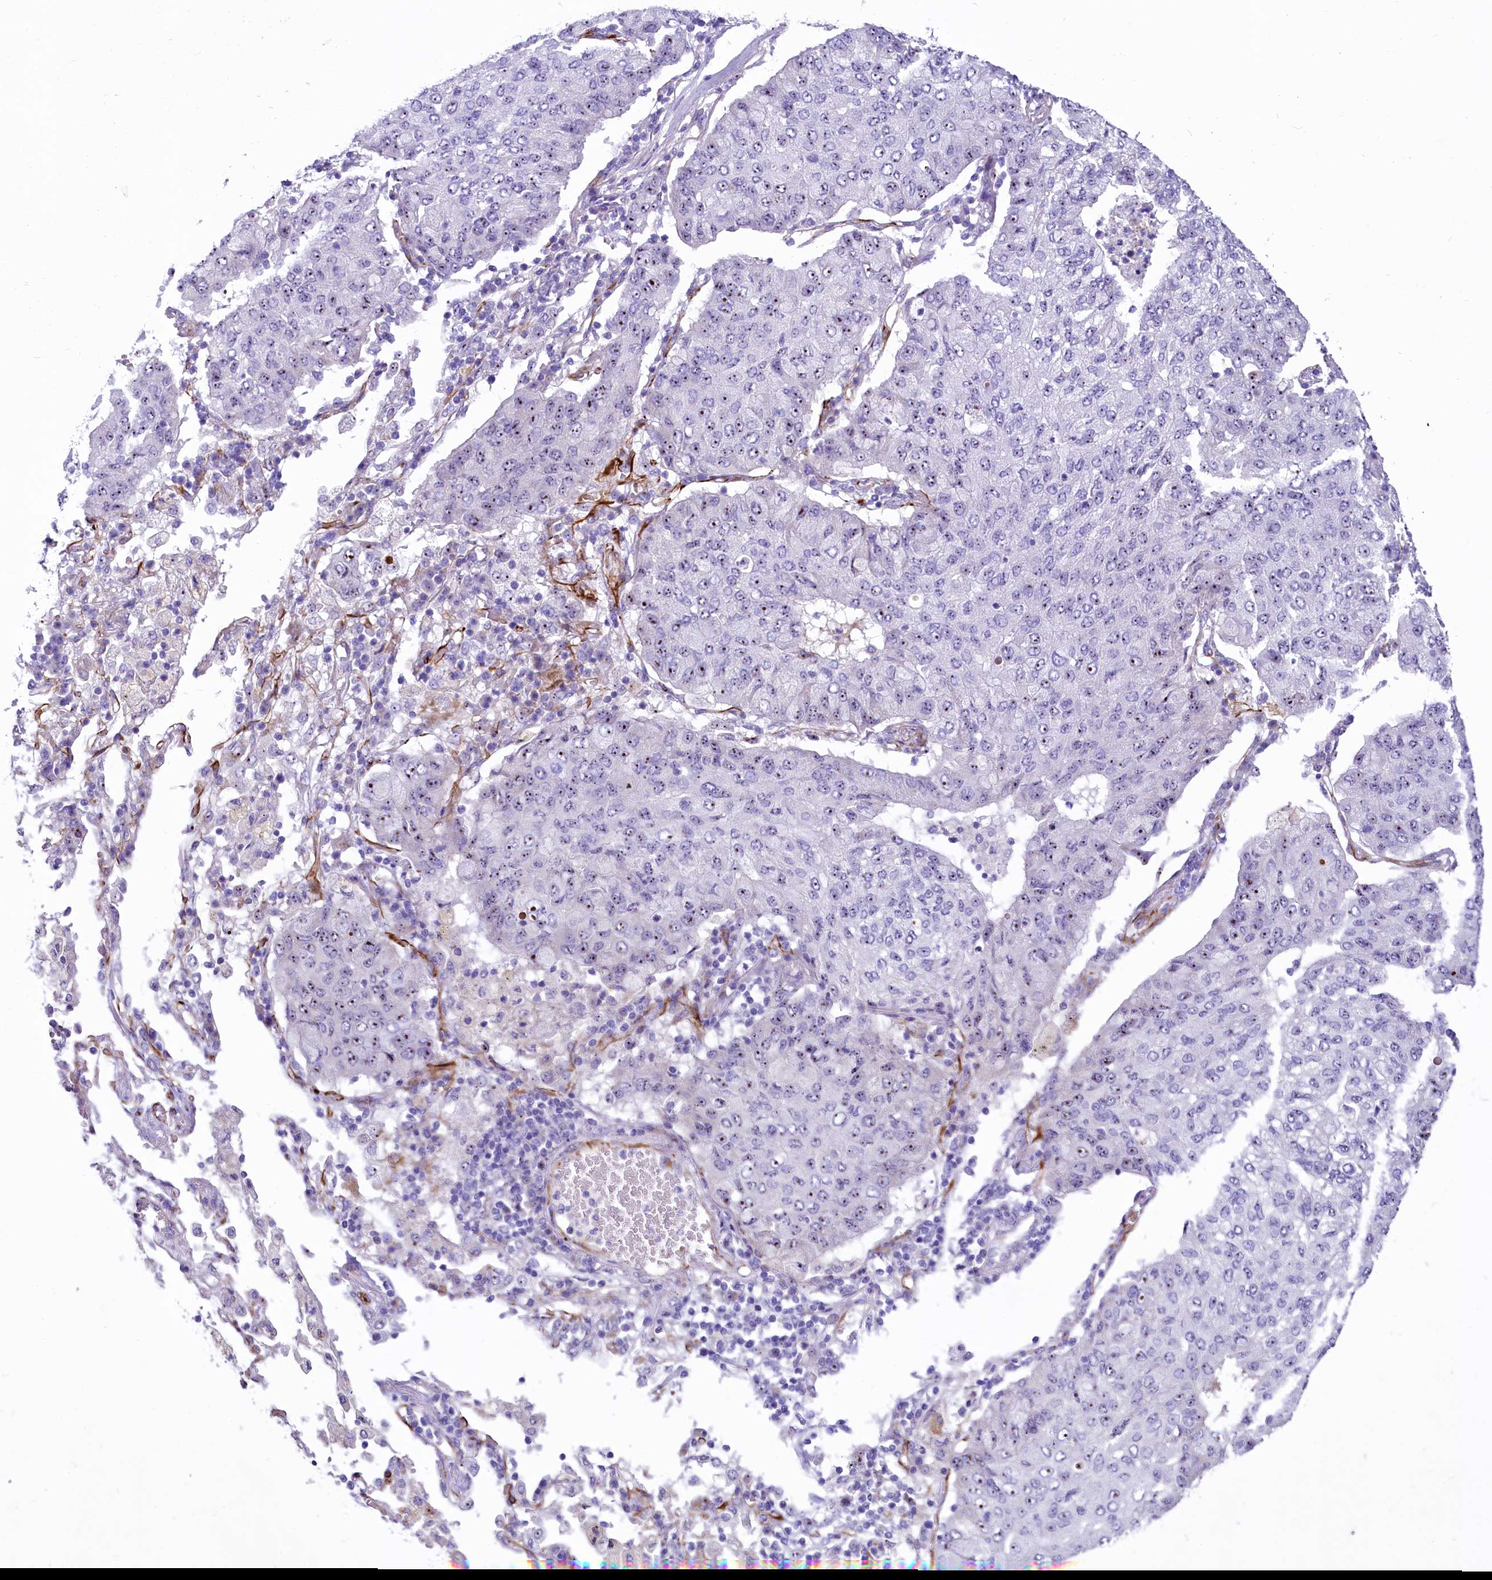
{"staining": {"intensity": "moderate", "quantity": "25%-75%", "location": "nuclear"}, "tissue": "lung cancer", "cell_type": "Tumor cells", "image_type": "cancer", "snomed": [{"axis": "morphology", "description": "Squamous cell carcinoma, NOS"}, {"axis": "topography", "description": "Lung"}], "caption": "Immunohistochemical staining of human lung cancer demonstrates medium levels of moderate nuclear expression in about 25%-75% of tumor cells.", "gene": "SH3TC2", "patient": {"sex": "male", "age": 74}}